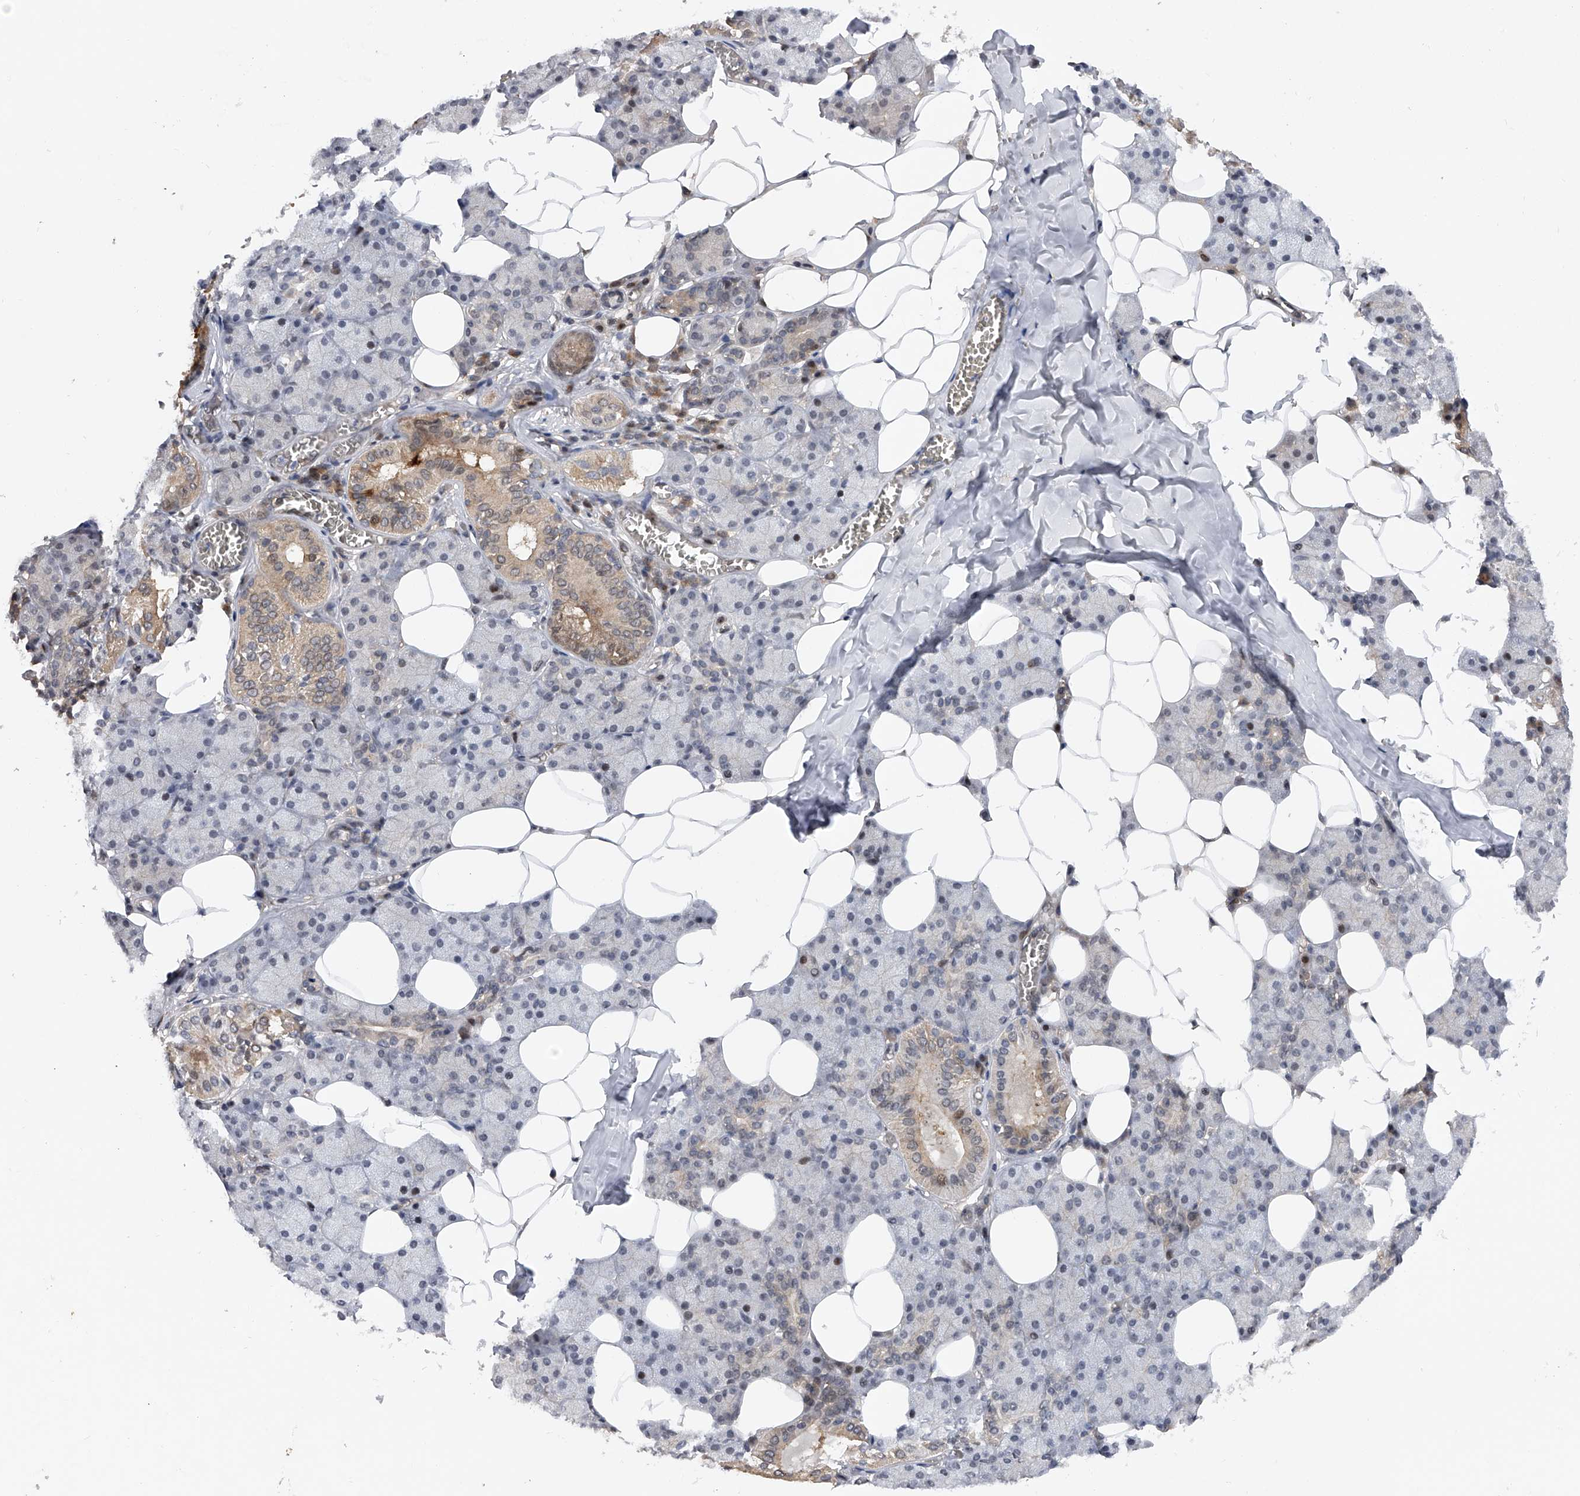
{"staining": {"intensity": "moderate", "quantity": "<25%", "location": "cytoplasmic/membranous"}, "tissue": "salivary gland", "cell_type": "Glandular cells", "image_type": "normal", "snomed": [{"axis": "morphology", "description": "Normal tissue, NOS"}, {"axis": "topography", "description": "Salivary gland"}], "caption": "Immunohistochemistry (IHC) image of benign salivary gland: human salivary gland stained using immunohistochemistry (IHC) displays low levels of moderate protein expression localized specifically in the cytoplasmic/membranous of glandular cells, appearing as a cytoplasmic/membranous brown color.", "gene": "RWDD2A", "patient": {"sex": "female", "age": 33}}